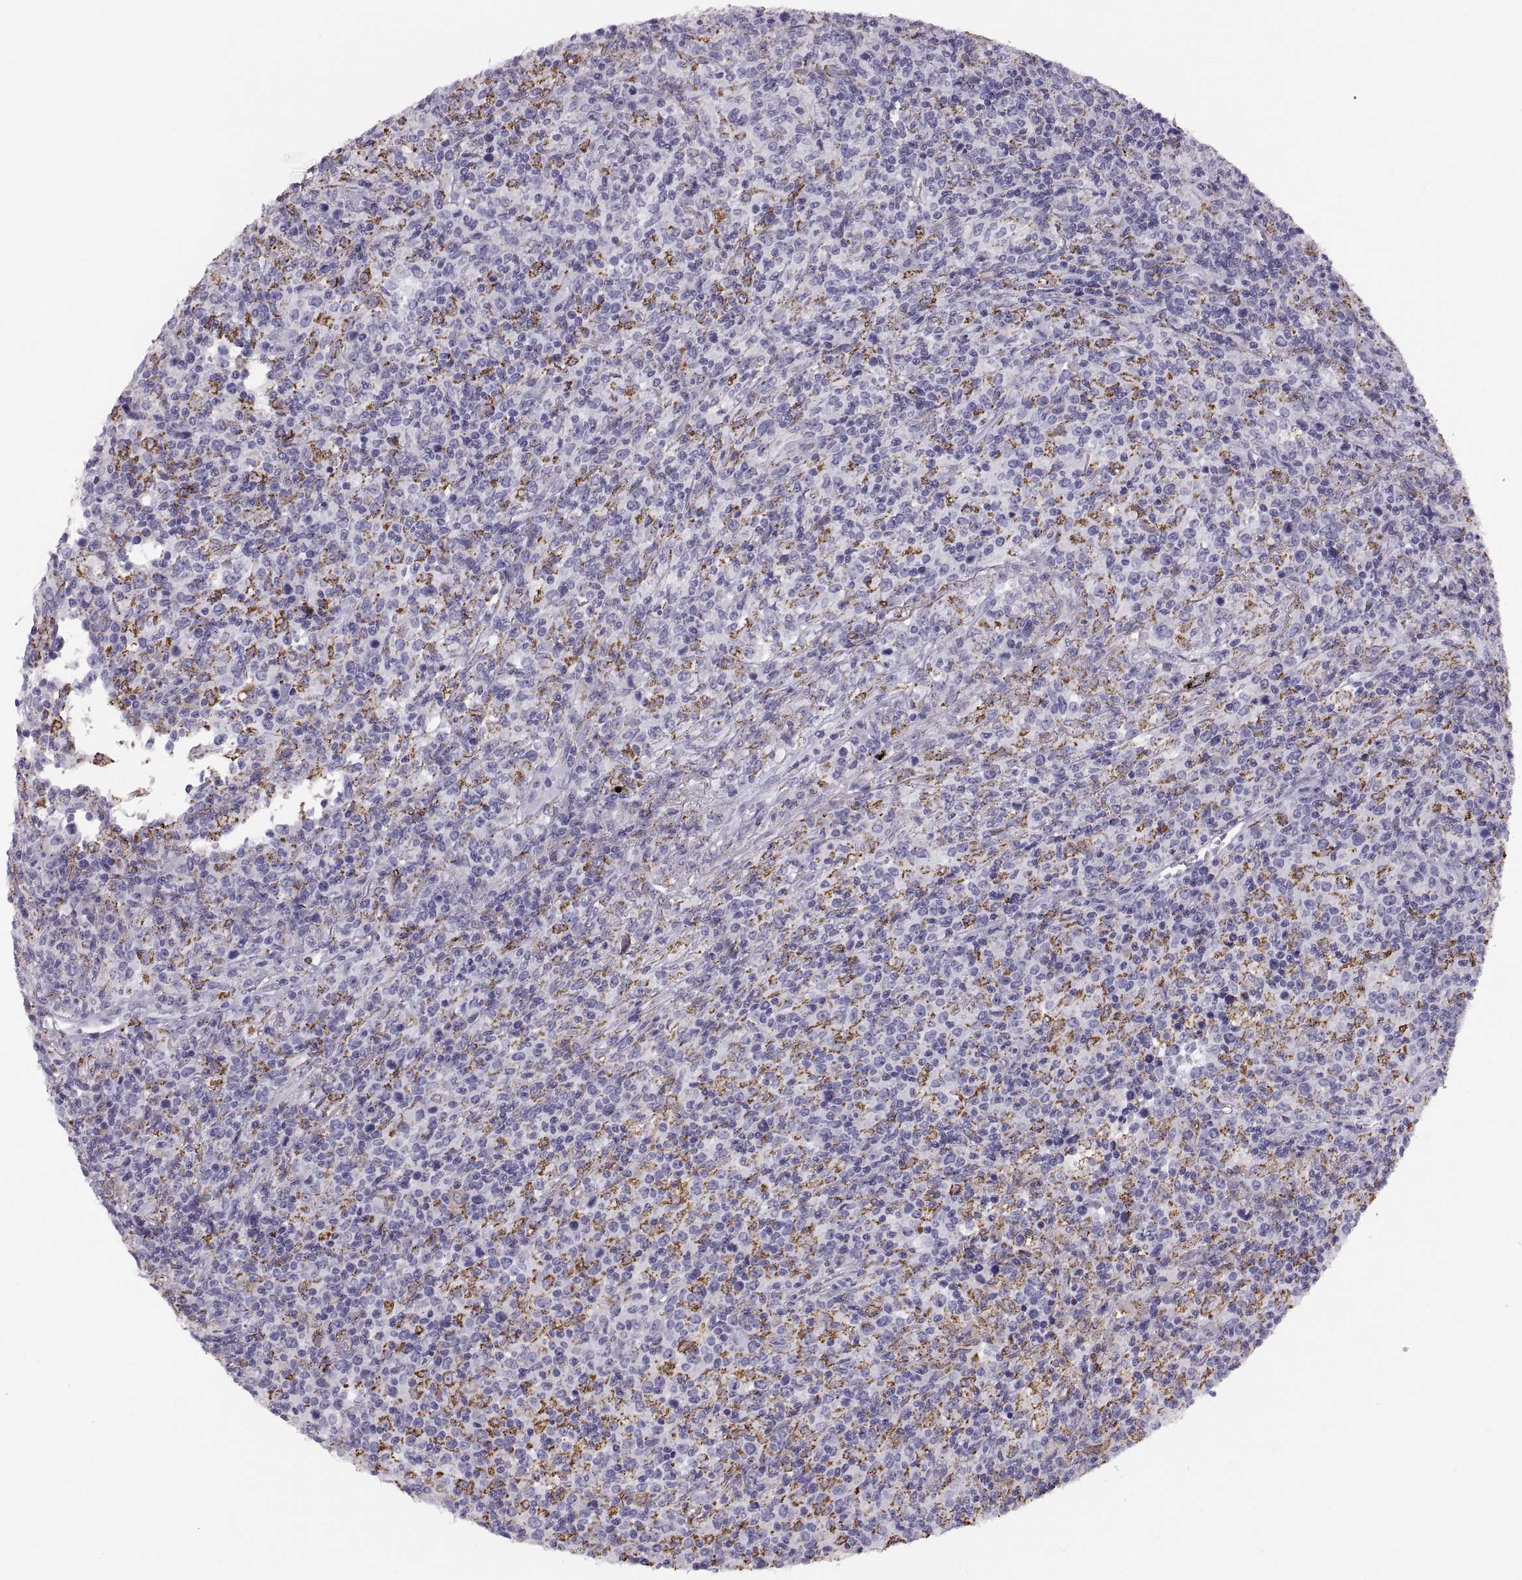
{"staining": {"intensity": "negative", "quantity": "none", "location": "none"}, "tissue": "lymphoma", "cell_type": "Tumor cells", "image_type": "cancer", "snomed": [{"axis": "morphology", "description": "Malignant lymphoma, non-Hodgkin's type, High grade"}, {"axis": "topography", "description": "Lung"}], "caption": "There is no significant expression in tumor cells of high-grade malignant lymphoma, non-Hodgkin's type.", "gene": "COL9A3", "patient": {"sex": "male", "age": 79}}